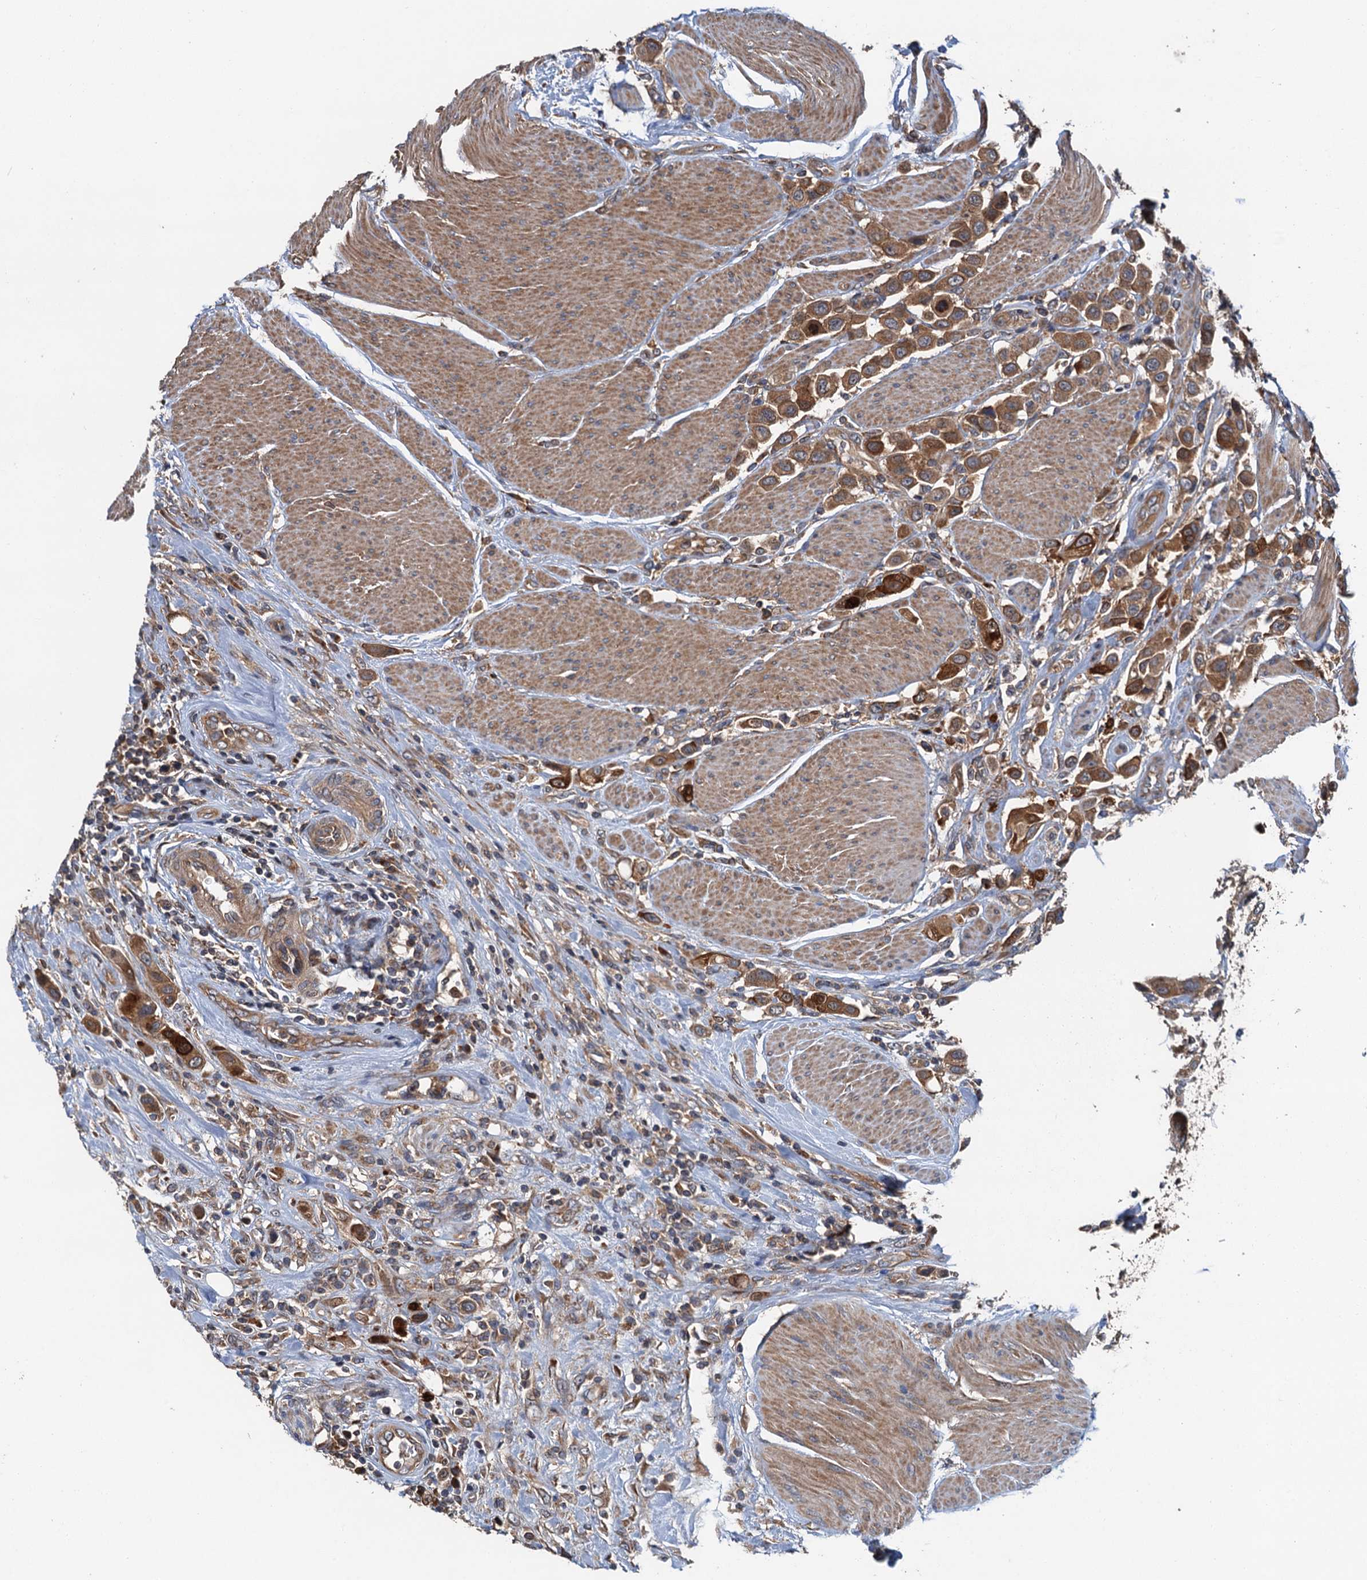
{"staining": {"intensity": "strong", "quantity": ">75%", "location": "cytoplasmic/membranous"}, "tissue": "urothelial cancer", "cell_type": "Tumor cells", "image_type": "cancer", "snomed": [{"axis": "morphology", "description": "Urothelial carcinoma, High grade"}, {"axis": "topography", "description": "Urinary bladder"}], "caption": "Immunohistochemical staining of human high-grade urothelial carcinoma displays strong cytoplasmic/membranous protein staining in approximately >75% of tumor cells.", "gene": "COG3", "patient": {"sex": "male", "age": 50}}